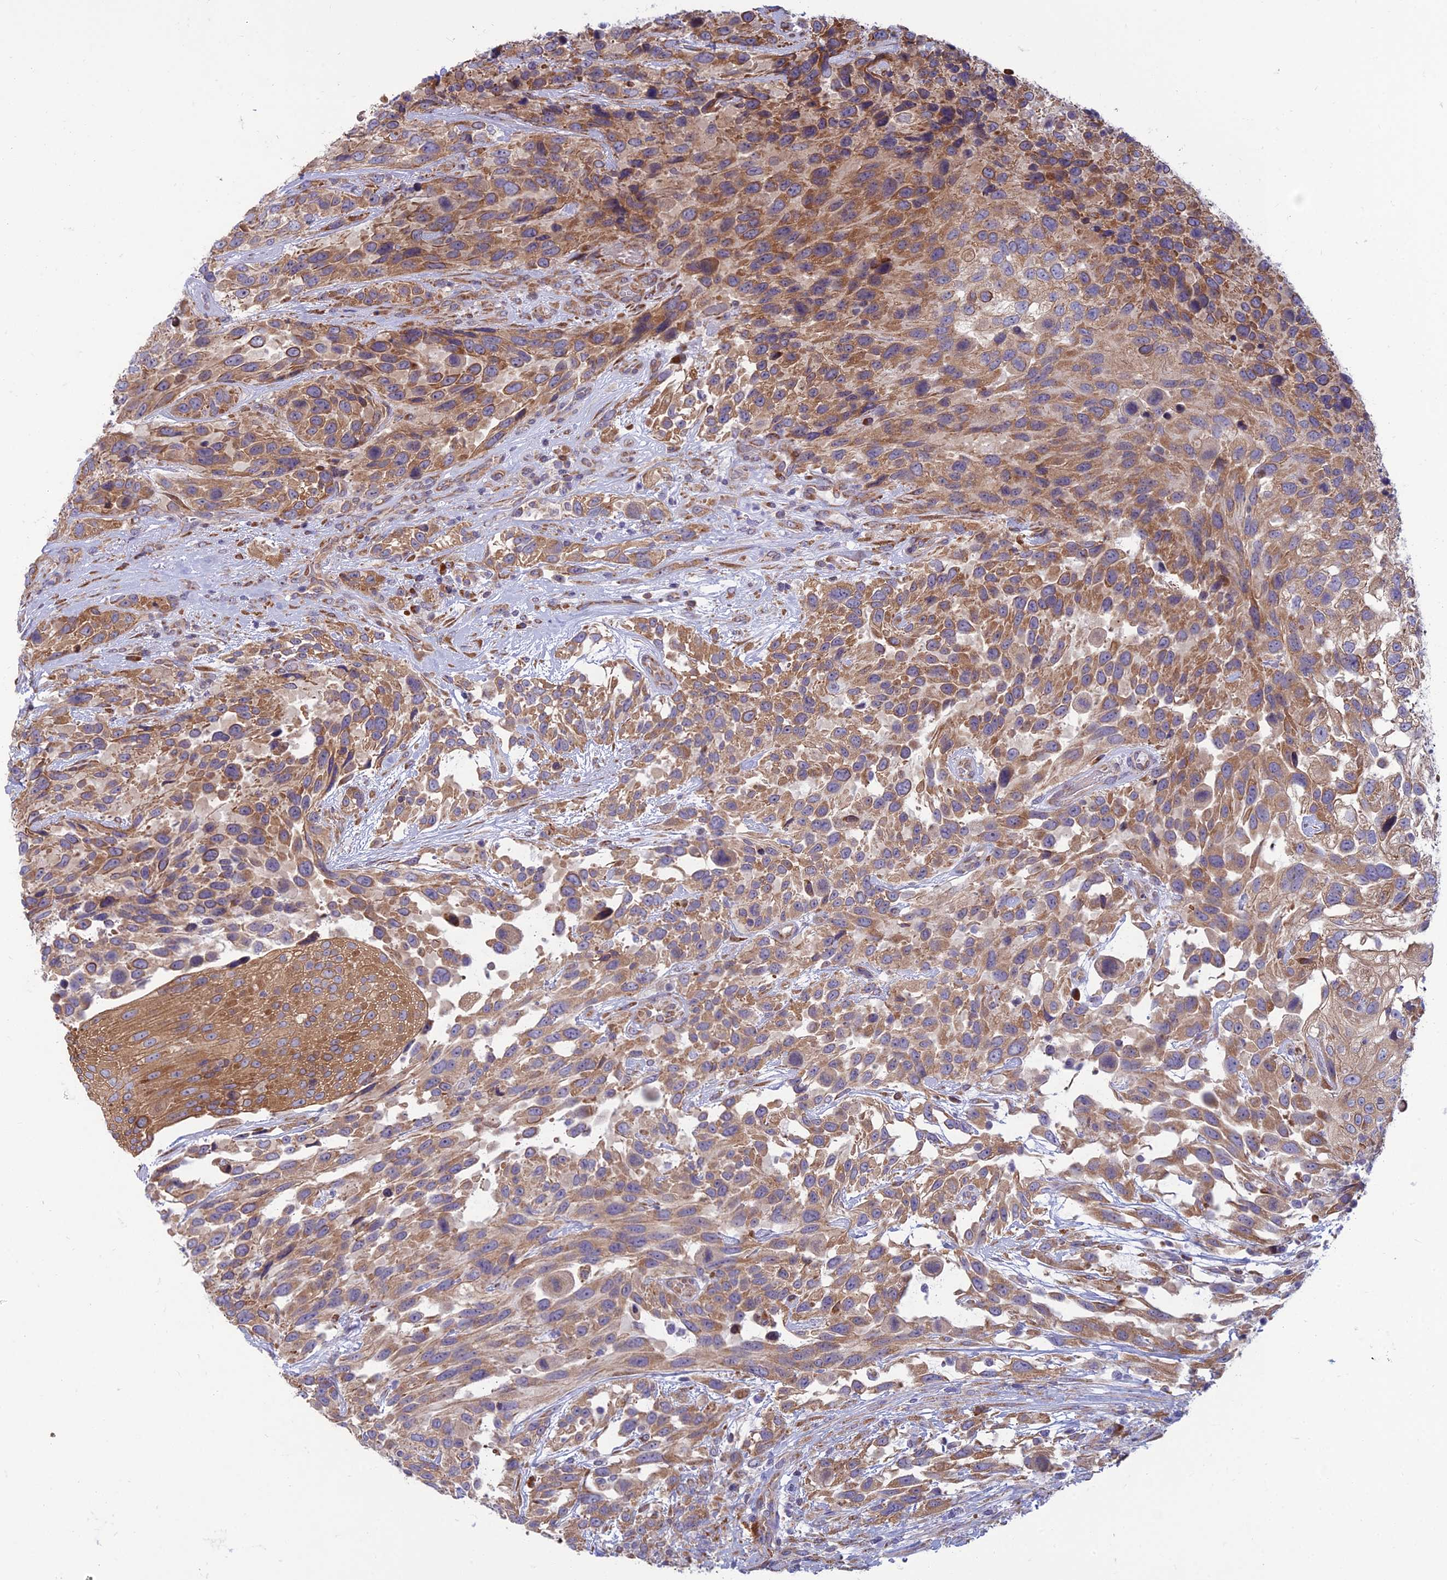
{"staining": {"intensity": "moderate", "quantity": ">75%", "location": "cytoplasmic/membranous"}, "tissue": "urothelial cancer", "cell_type": "Tumor cells", "image_type": "cancer", "snomed": [{"axis": "morphology", "description": "Urothelial carcinoma, High grade"}, {"axis": "topography", "description": "Urinary bladder"}], "caption": "Immunohistochemical staining of urothelial cancer exhibits moderate cytoplasmic/membranous protein expression in approximately >75% of tumor cells.", "gene": "RPL17-C18orf32", "patient": {"sex": "female", "age": 70}}